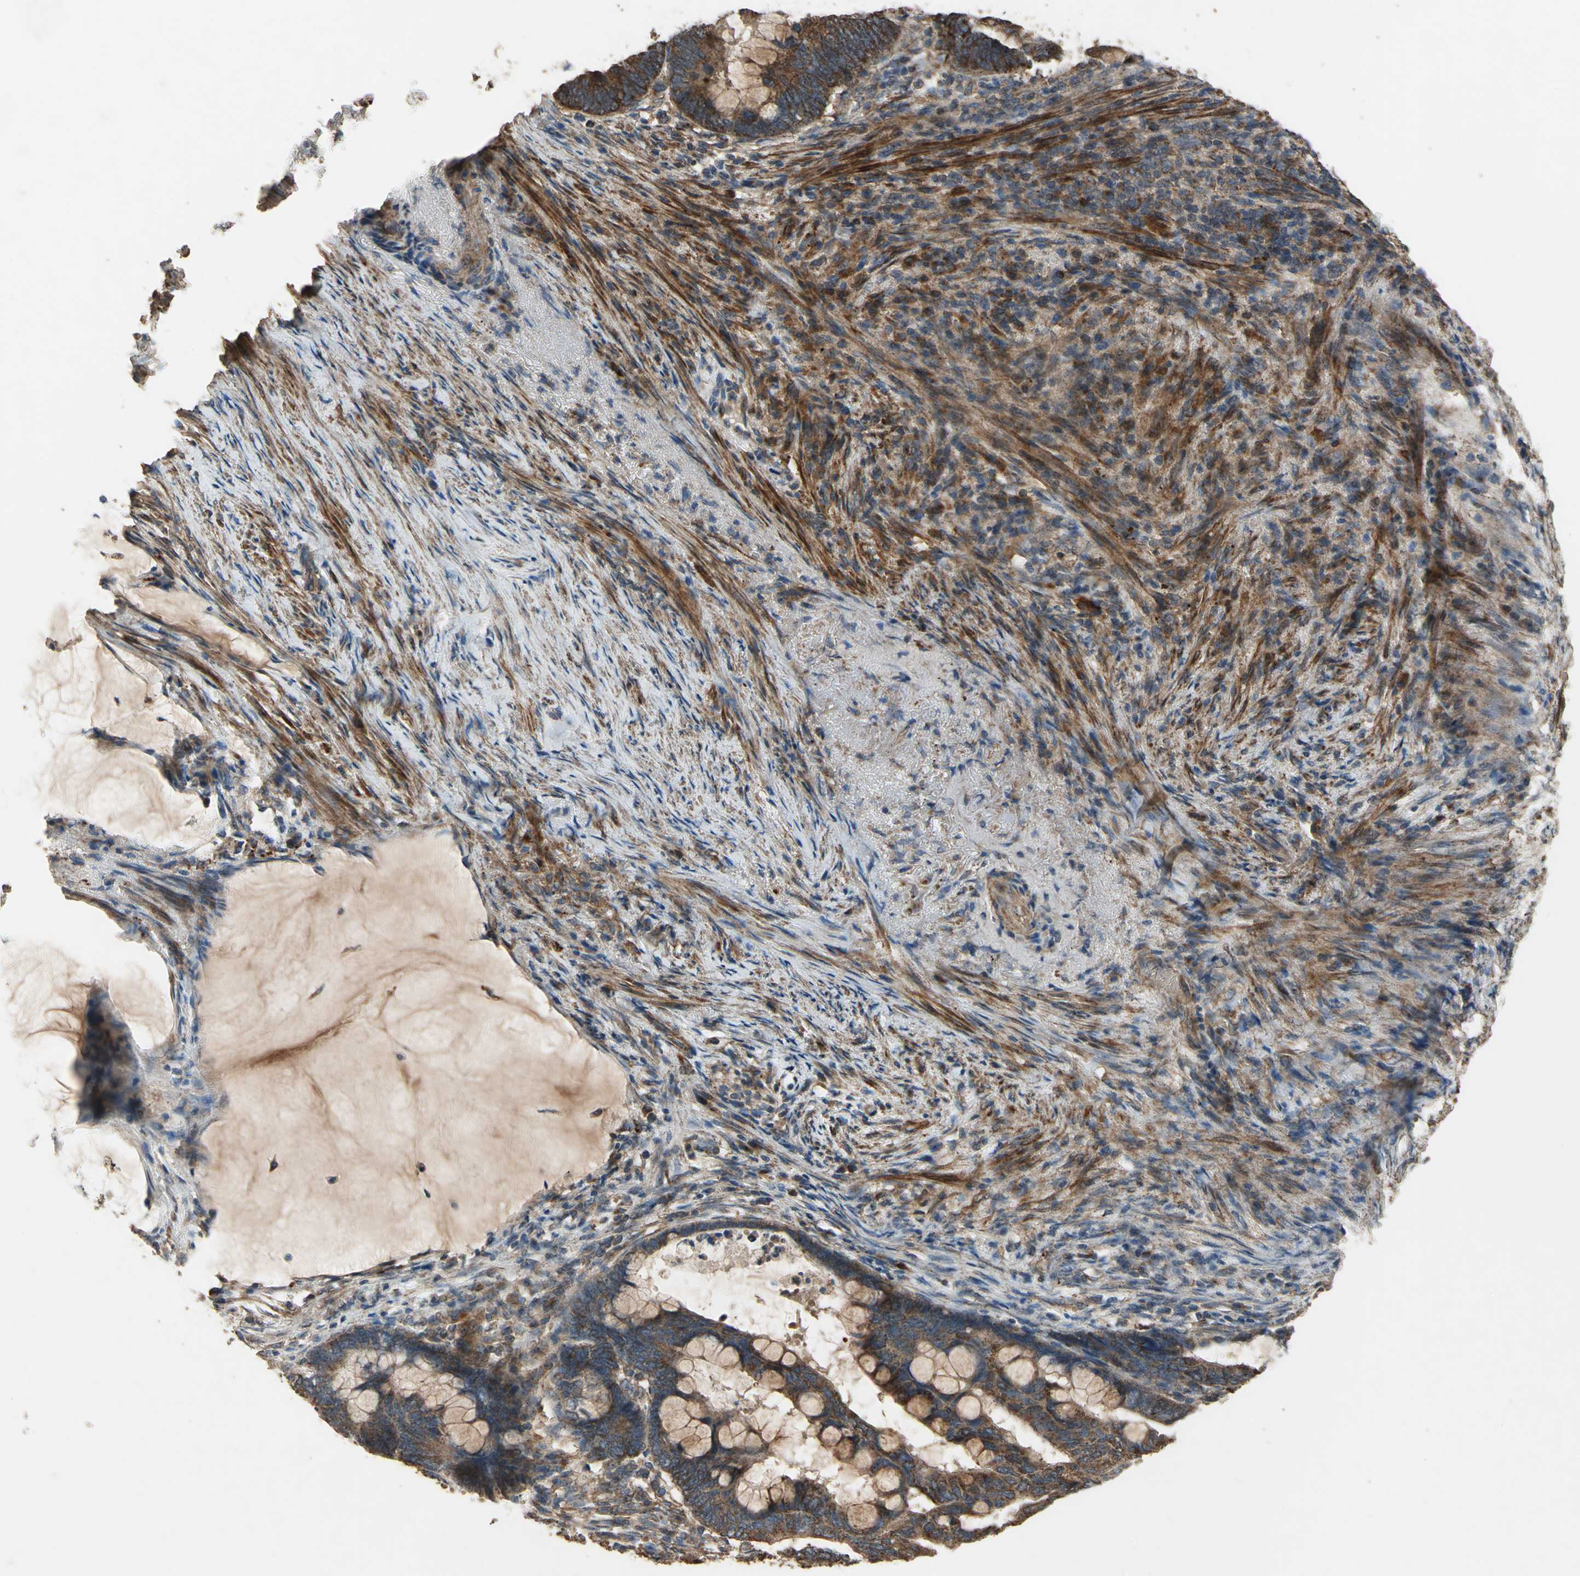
{"staining": {"intensity": "strong", "quantity": ">75%", "location": "cytoplasmic/membranous"}, "tissue": "colorectal cancer", "cell_type": "Tumor cells", "image_type": "cancer", "snomed": [{"axis": "morphology", "description": "Normal tissue, NOS"}, {"axis": "morphology", "description": "Adenocarcinoma, NOS"}, {"axis": "topography", "description": "Rectum"}, {"axis": "topography", "description": "Peripheral nerve tissue"}], "caption": "Colorectal adenocarcinoma tissue displays strong cytoplasmic/membranous expression in approximately >75% of tumor cells, visualized by immunohistochemistry. The staining is performed using DAB (3,3'-diaminobenzidine) brown chromogen to label protein expression. The nuclei are counter-stained blue using hematoxylin.", "gene": "POLRMT", "patient": {"sex": "male", "age": 92}}